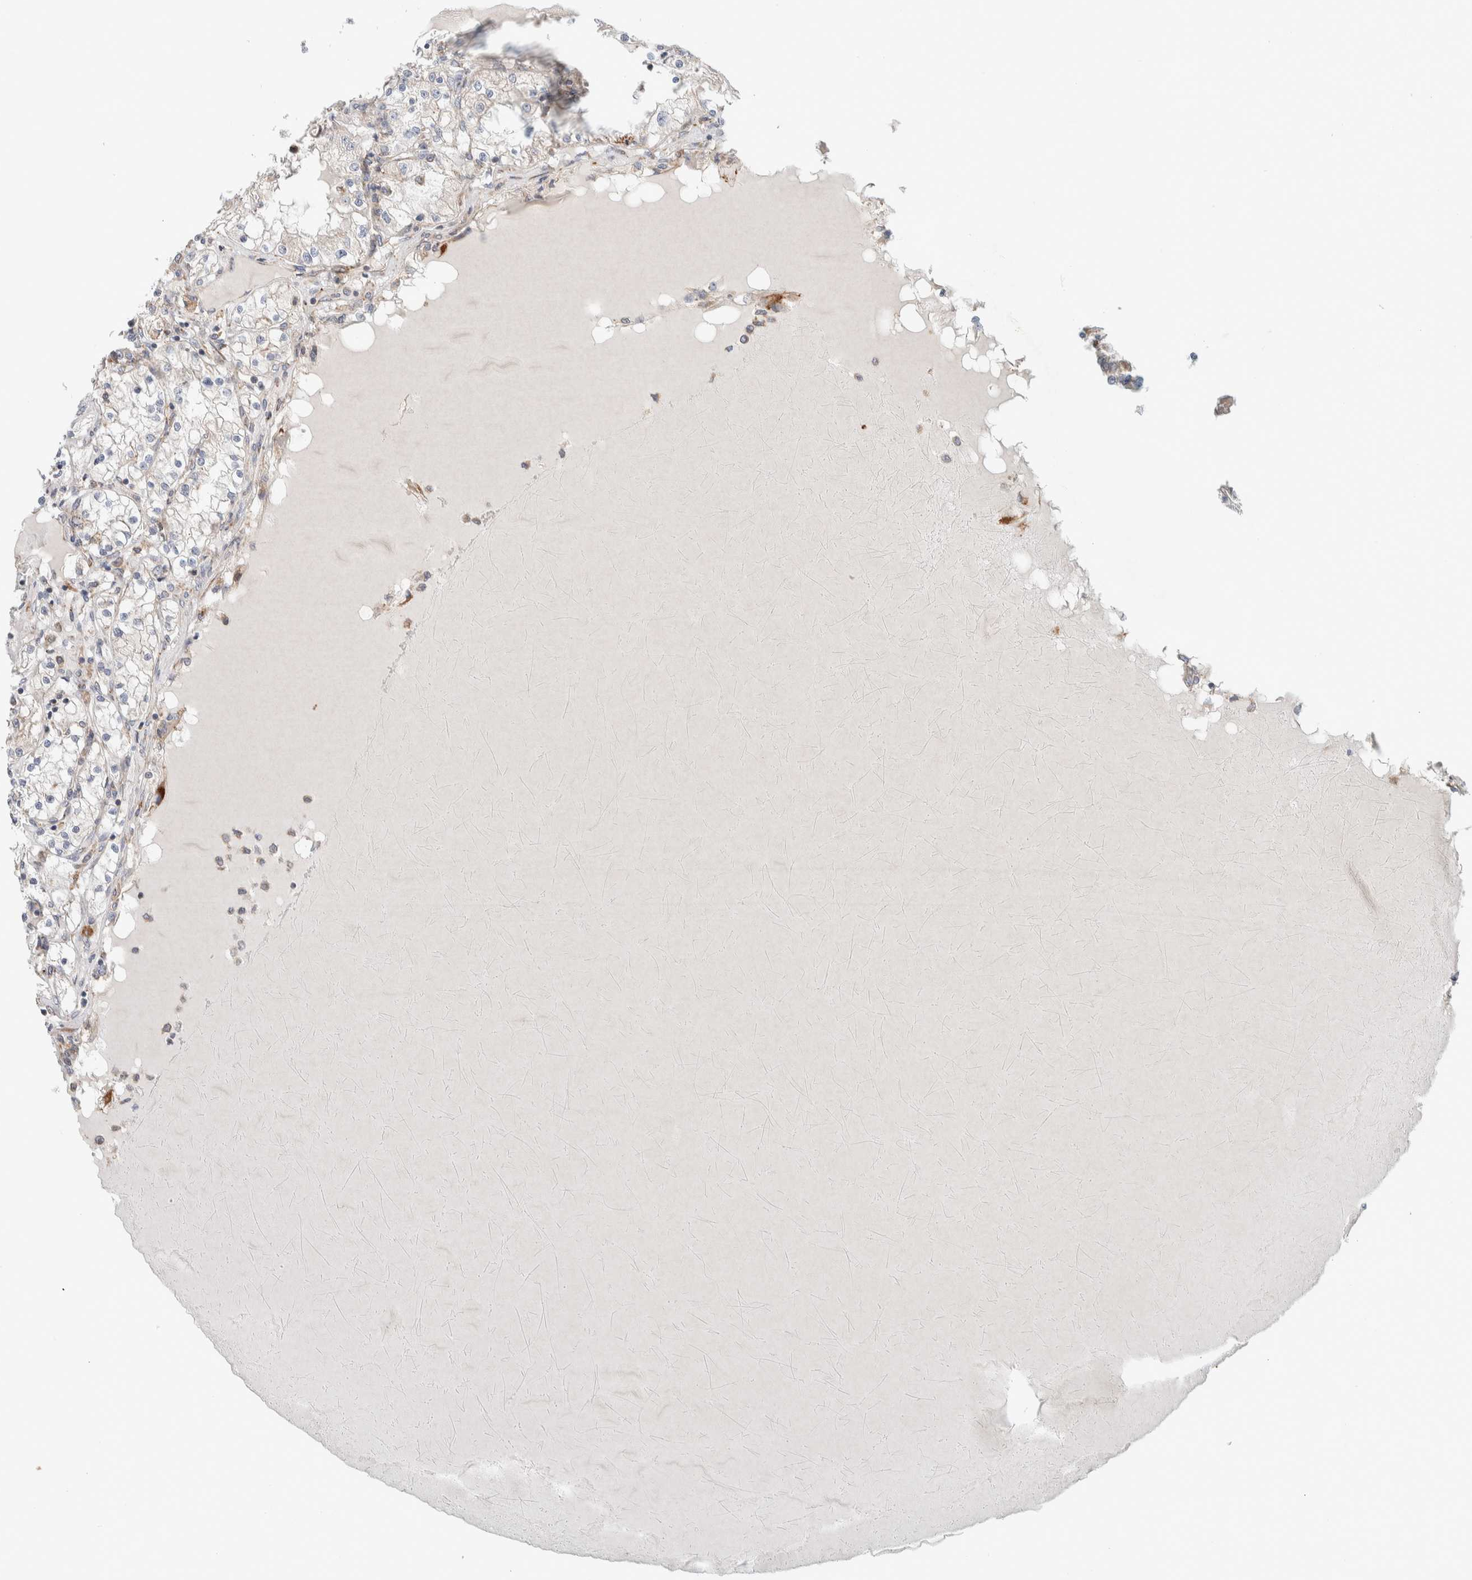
{"staining": {"intensity": "negative", "quantity": "none", "location": "none"}, "tissue": "renal cancer", "cell_type": "Tumor cells", "image_type": "cancer", "snomed": [{"axis": "morphology", "description": "Adenocarcinoma, NOS"}, {"axis": "topography", "description": "Kidney"}], "caption": "Immunohistochemistry (IHC) histopathology image of neoplastic tissue: renal cancer (adenocarcinoma) stained with DAB (3,3'-diaminobenzidine) exhibits no significant protein staining in tumor cells.", "gene": "ADCY8", "patient": {"sex": "male", "age": 68}}